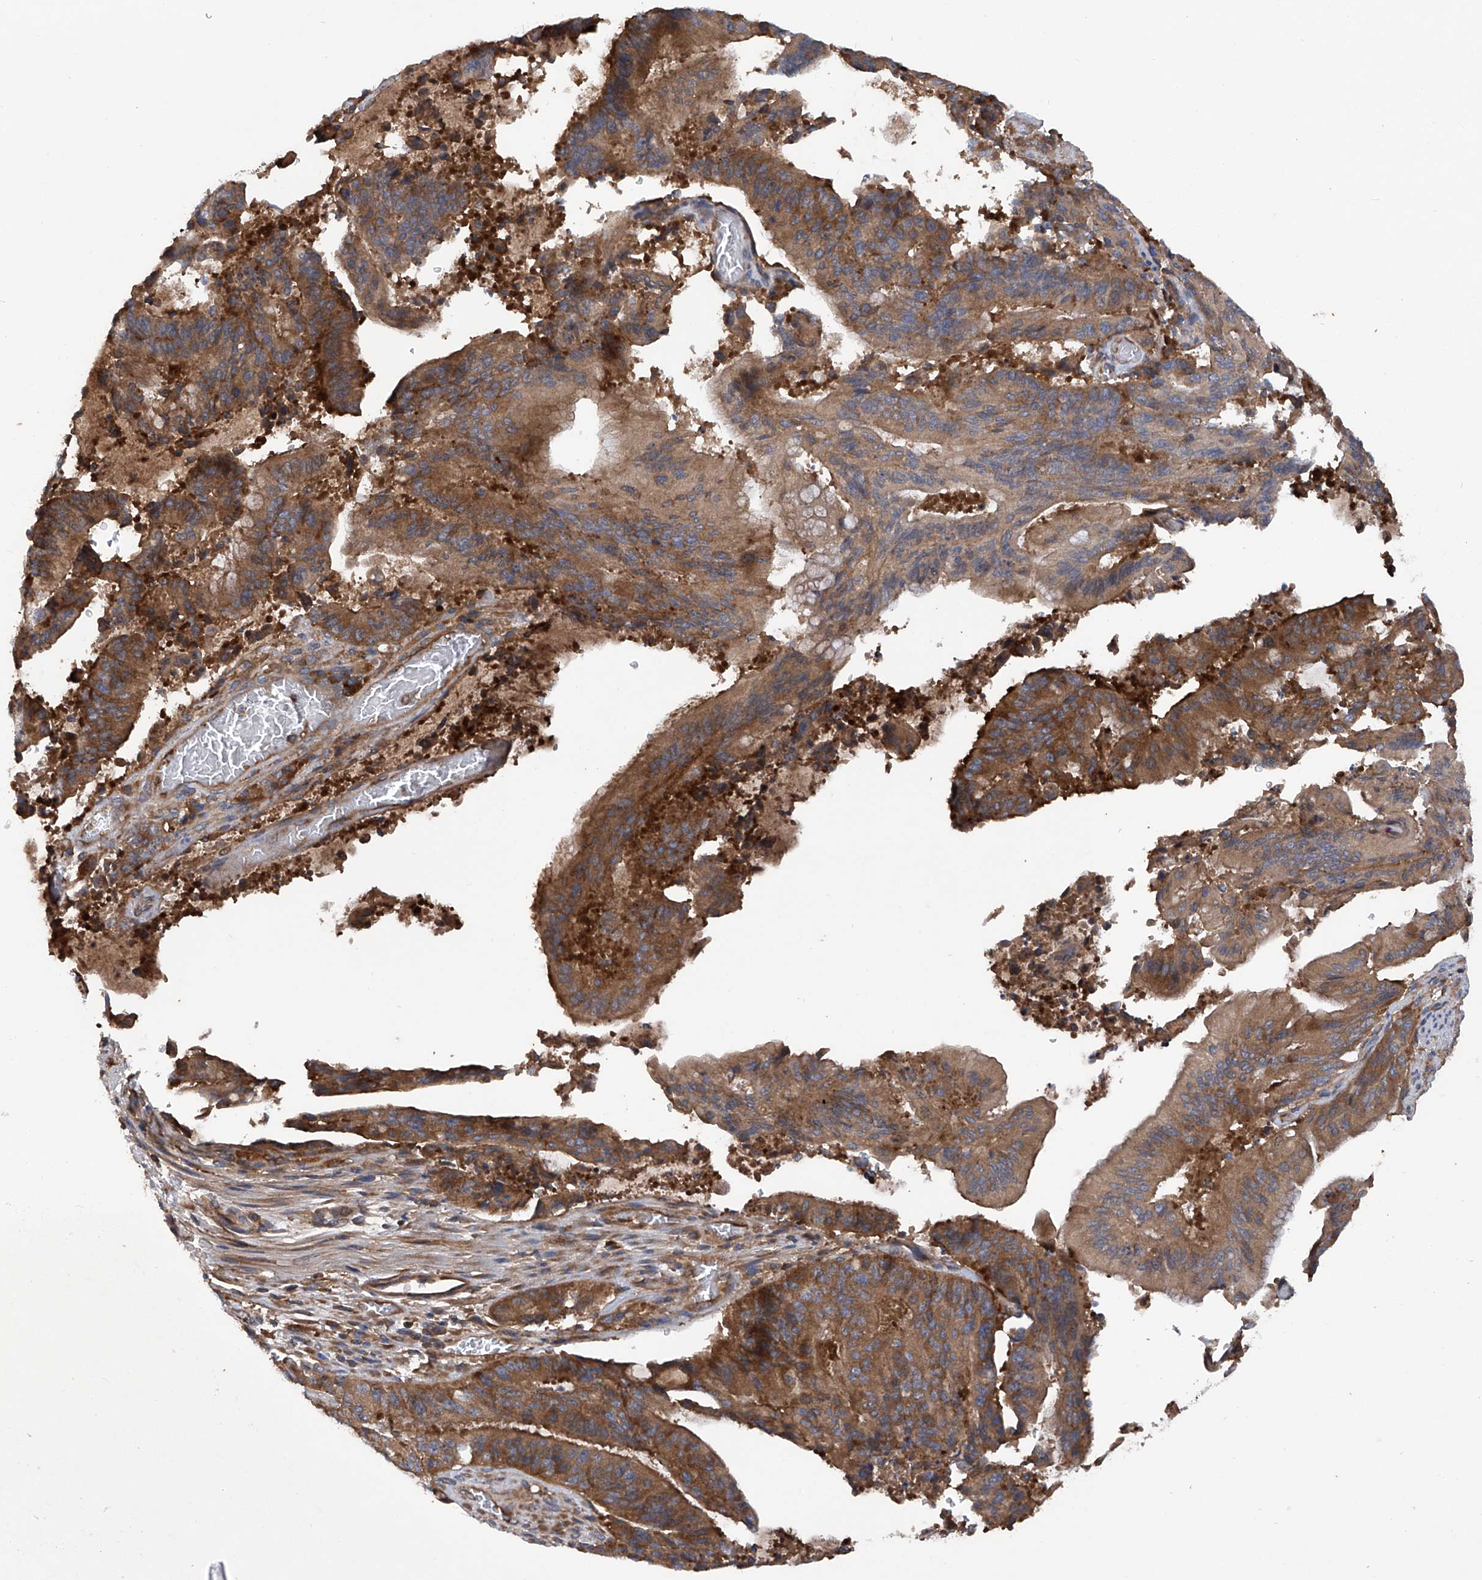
{"staining": {"intensity": "strong", "quantity": ">75%", "location": "cytoplasmic/membranous"}, "tissue": "liver cancer", "cell_type": "Tumor cells", "image_type": "cancer", "snomed": [{"axis": "morphology", "description": "Normal tissue, NOS"}, {"axis": "morphology", "description": "Cholangiocarcinoma"}, {"axis": "topography", "description": "Liver"}, {"axis": "topography", "description": "Peripheral nerve tissue"}], "caption": "Protein analysis of liver cancer (cholangiocarcinoma) tissue reveals strong cytoplasmic/membranous positivity in approximately >75% of tumor cells. Nuclei are stained in blue.", "gene": "ASCC3", "patient": {"sex": "female", "age": 73}}